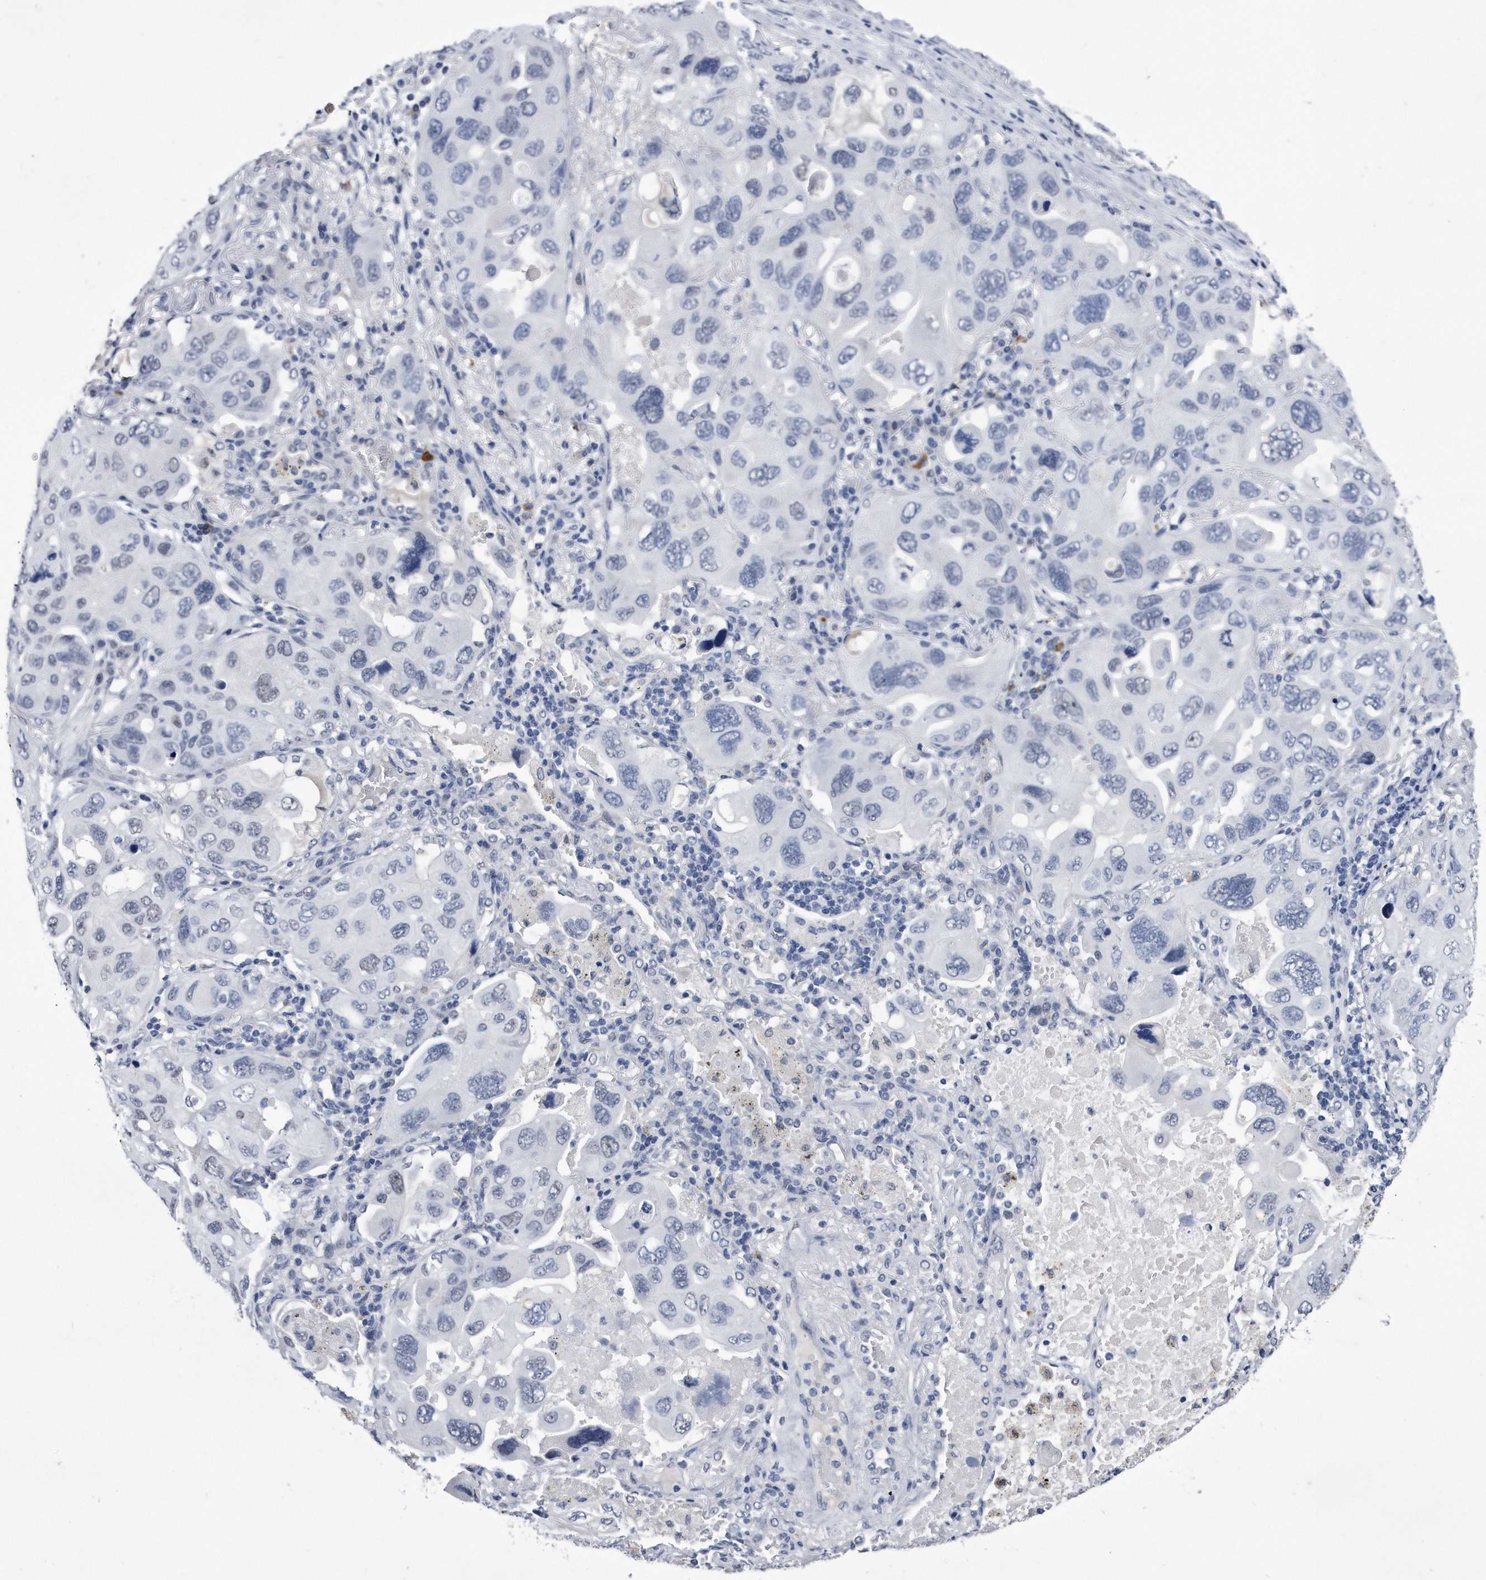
{"staining": {"intensity": "negative", "quantity": "none", "location": "none"}, "tissue": "lung cancer", "cell_type": "Tumor cells", "image_type": "cancer", "snomed": [{"axis": "morphology", "description": "Squamous cell carcinoma, NOS"}, {"axis": "topography", "description": "Lung"}], "caption": "The immunohistochemistry image has no significant expression in tumor cells of lung cancer (squamous cell carcinoma) tissue. Brightfield microscopy of immunohistochemistry (IHC) stained with DAB (3,3'-diaminobenzidine) (brown) and hematoxylin (blue), captured at high magnification.", "gene": "KCTD8", "patient": {"sex": "female", "age": 73}}